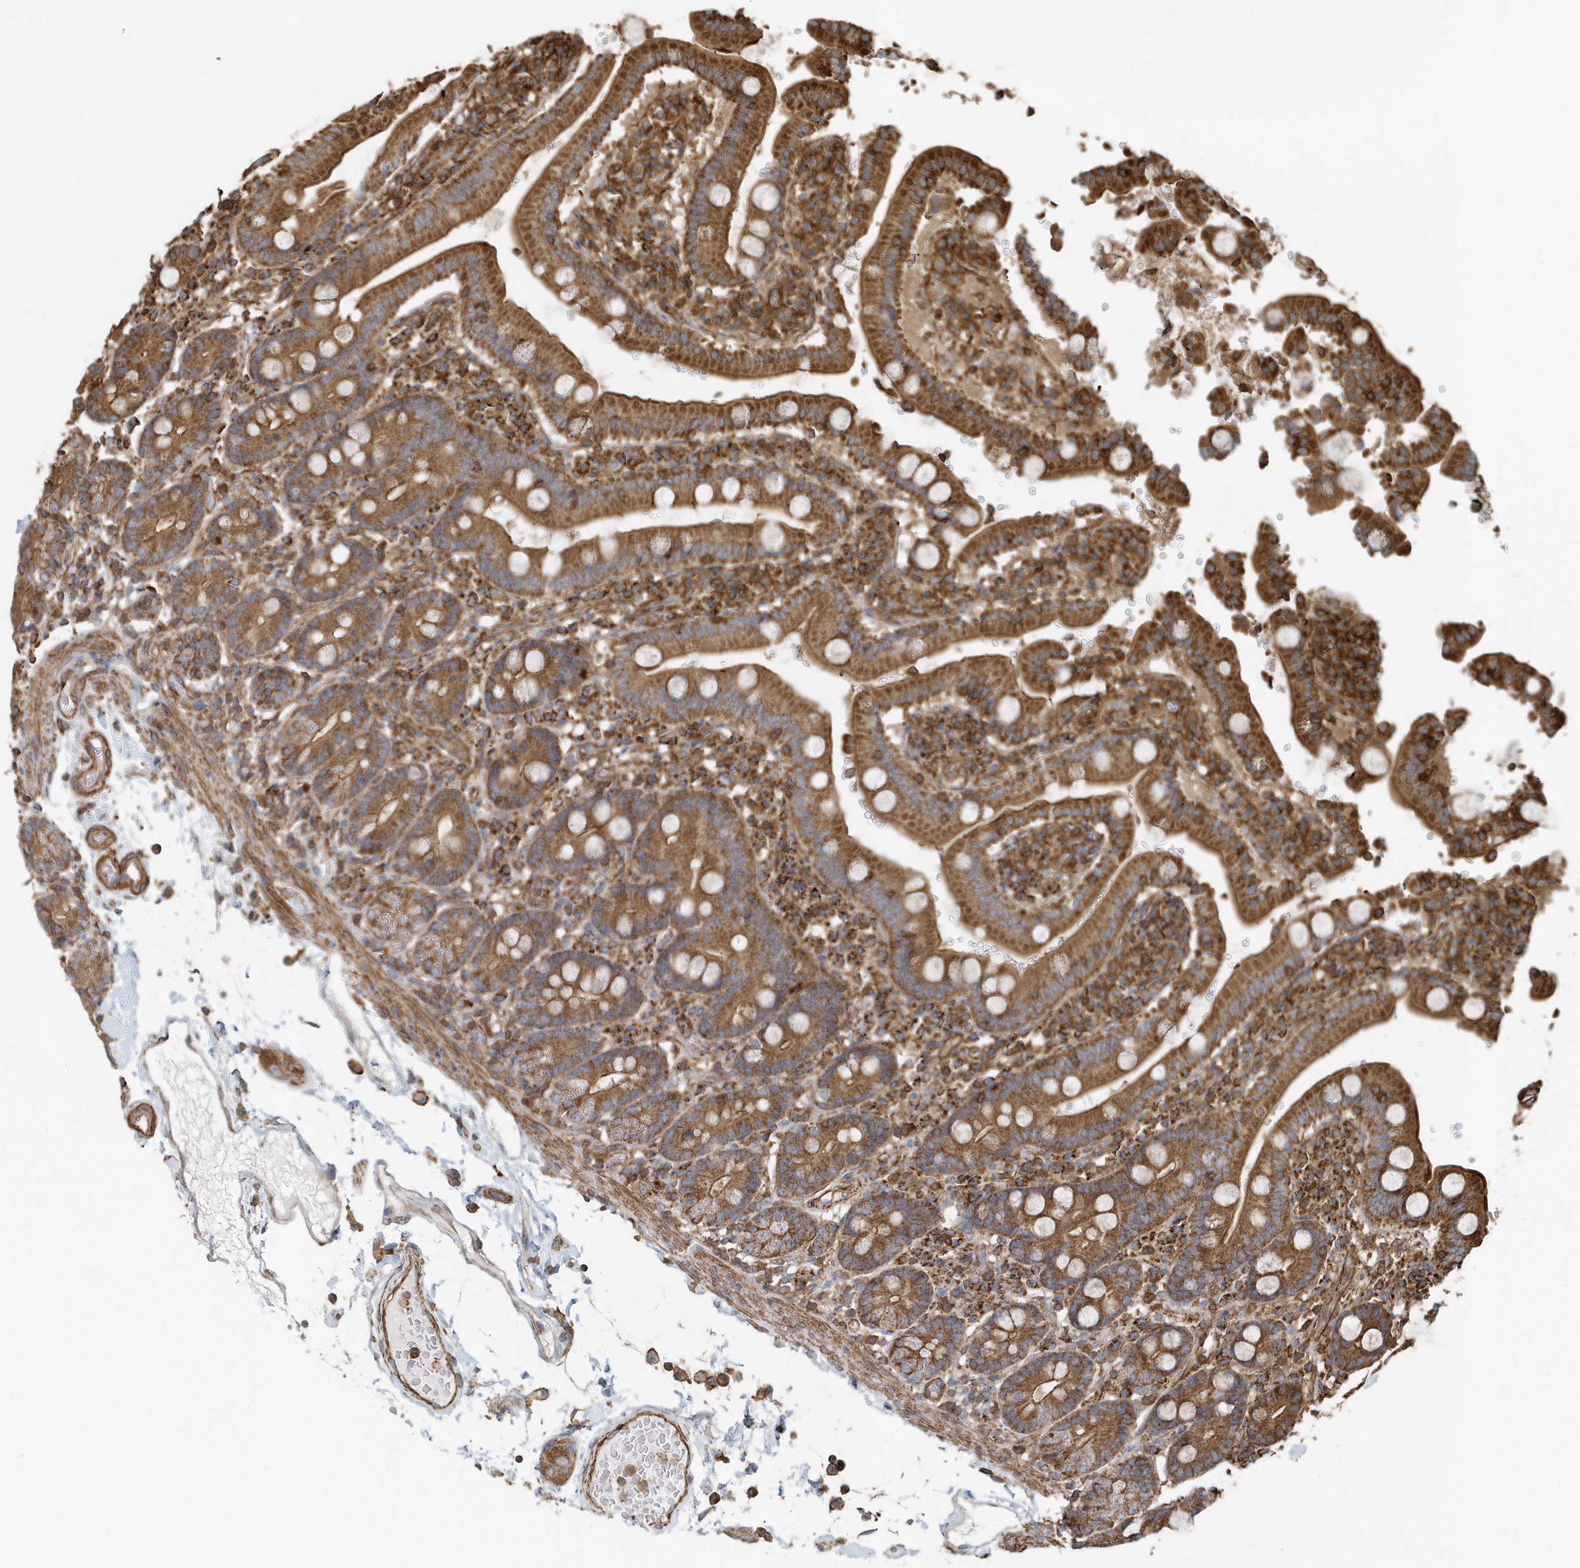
{"staining": {"intensity": "strong", "quantity": ">75%", "location": "cytoplasmic/membranous"}, "tissue": "duodenum", "cell_type": "Glandular cells", "image_type": "normal", "snomed": [{"axis": "morphology", "description": "Normal tissue, NOS"}, {"axis": "topography", "description": "Small intestine, NOS"}], "caption": "Human duodenum stained with a brown dye reveals strong cytoplasmic/membranous positive expression in about >75% of glandular cells.", "gene": "MMUT", "patient": {"sex": "female", "age": 71}}